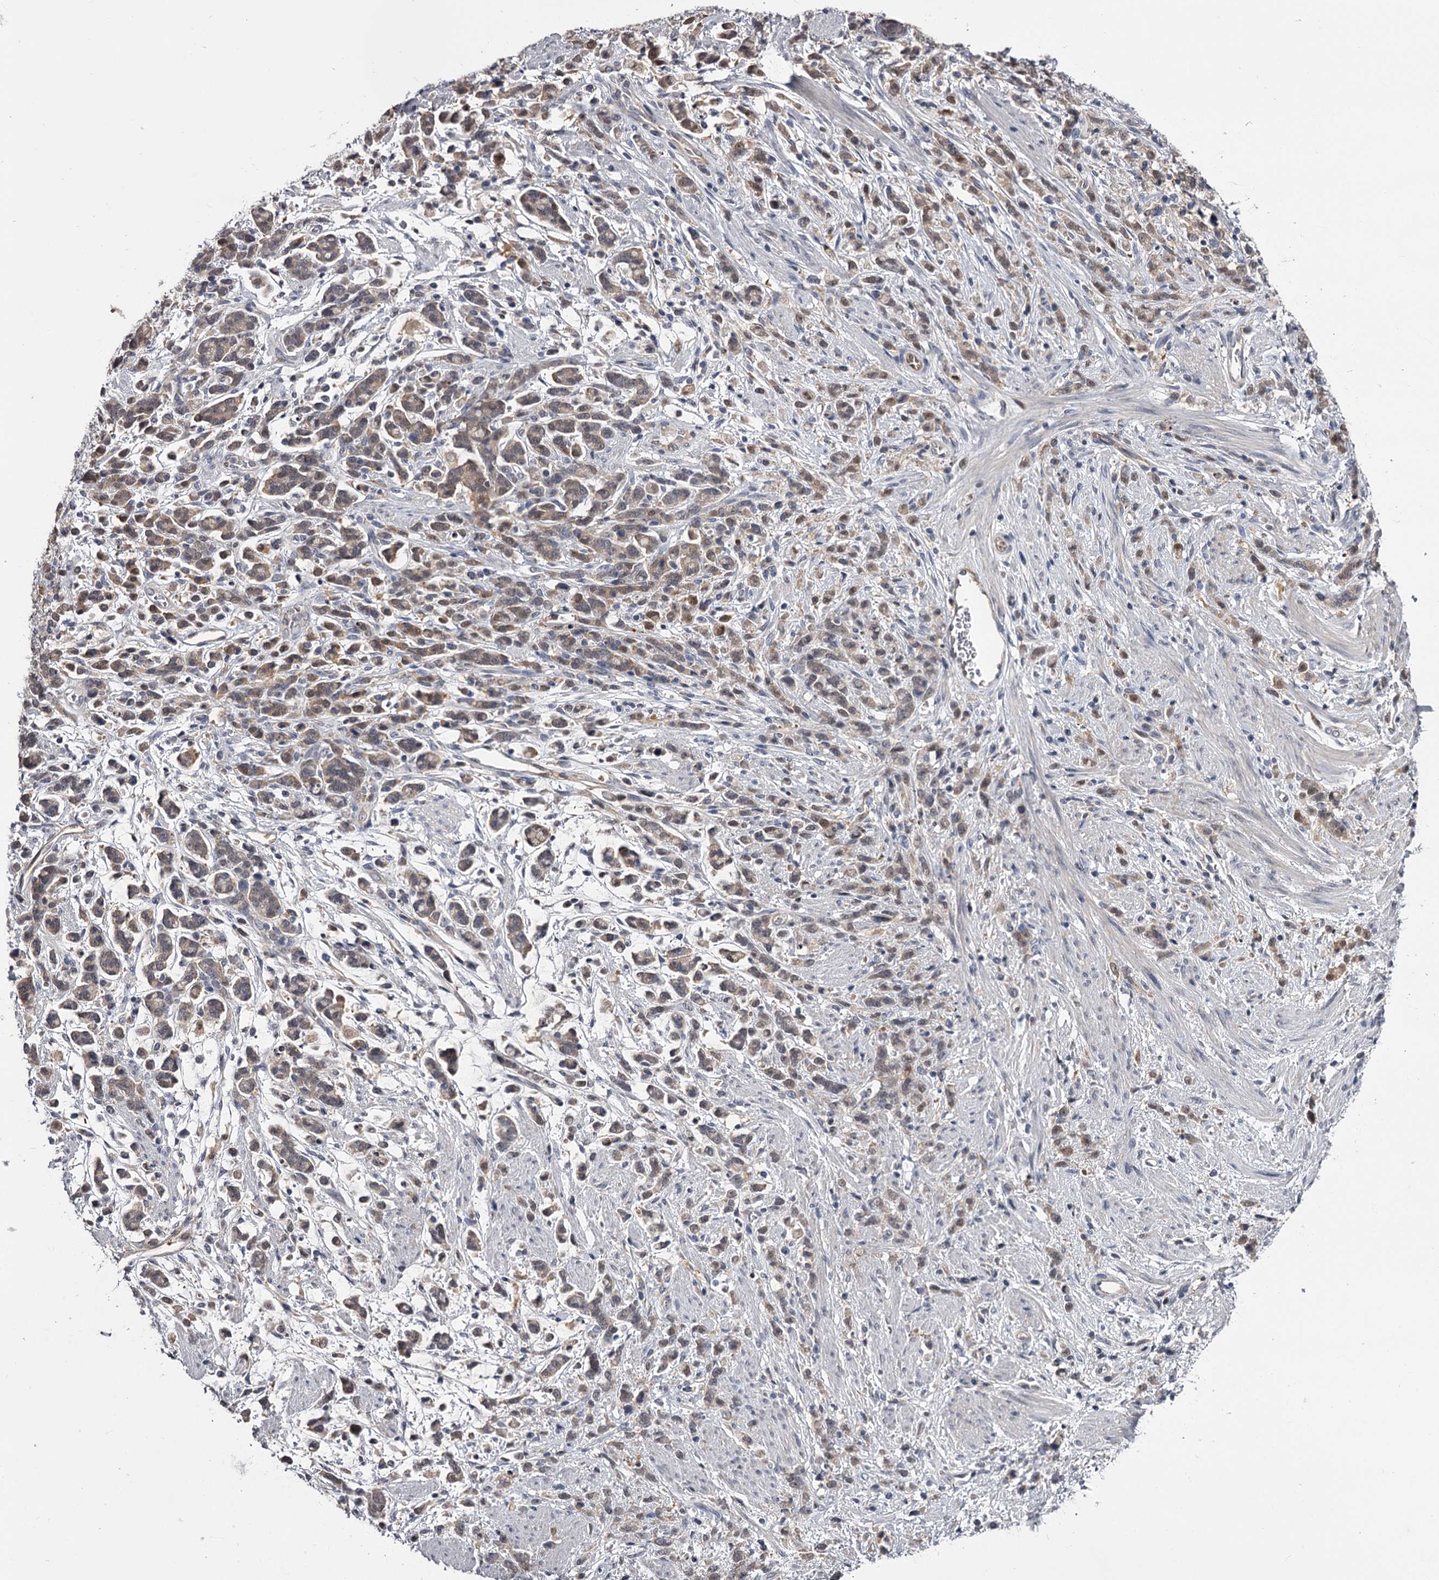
{"staining": {"intensity": "weak", "quantity": "25%-75%", "location": "cytoplasmic/membranous,nuclear"}, "tissue": "stomach cancer", "cell_type": "Tumor cells", "image_type": "cancer", "snomed": [{"axis": "morphology", "description": "Adenocarcinoma, NOS"}, {"axis": "topography", "description": "Stomach"}], "caption": "An immunohistochemistry (IHC) image of neoplastic tissue is shown. Protein staining in brown shows weak cytoplasmic/membranous and nuclear positivity in adenocarcinoma (stomach) within tumor cells. Immunohistochemistry (ihc) stains the protein in brown and the nuclei are stained blue.", "gene": "GSTO1", "patient": {"sex": "female", "age": 60}}